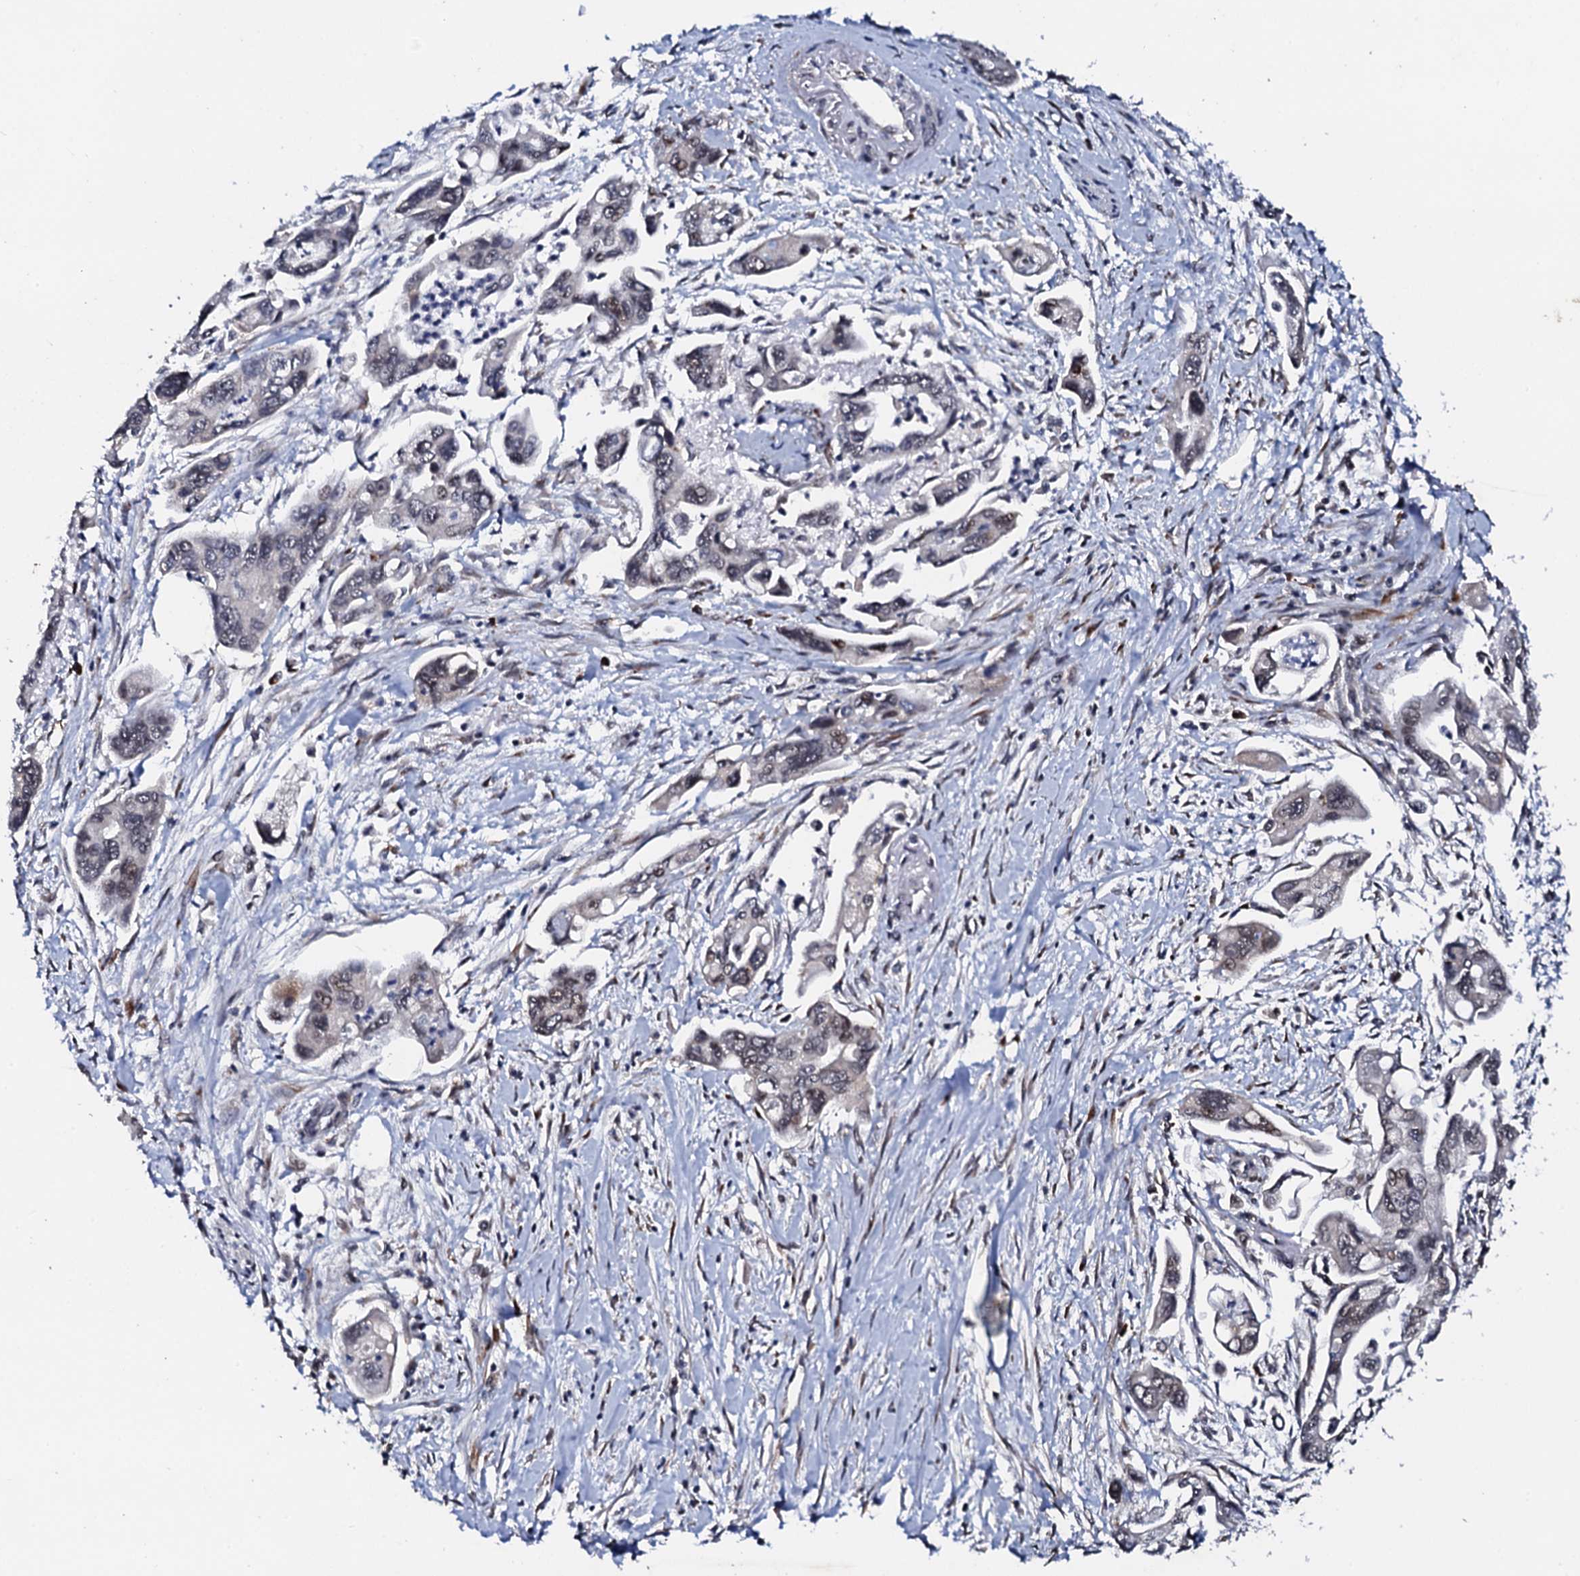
{"staining": {"intensity": "negative", "quantity": "none", "location": "none"}, "tissue": "pancreatic cancer", "cell_type": "Tumor cells", "image_type": "cancer", "snomed": [{"axis": "morphology", "description": "Adenocarcinoma, NOS"}, {"axis": "topography", "description": "Pancreas"}], "caption": "DAB (3,3'-diaminobenzidine) immunohistochemical staining of human adenocarcinoma (pancreatic) displays no significant staining in tumor cells. The staining was performed using DAB (3,3'-diaminobenzidine) to visualize the protein expression in brown, while the nuclei were stained in blue with hematoxylin (Magnification: 20x).", "gene": "FAM111A", "patient": {"sex": "male", "age": 70}}